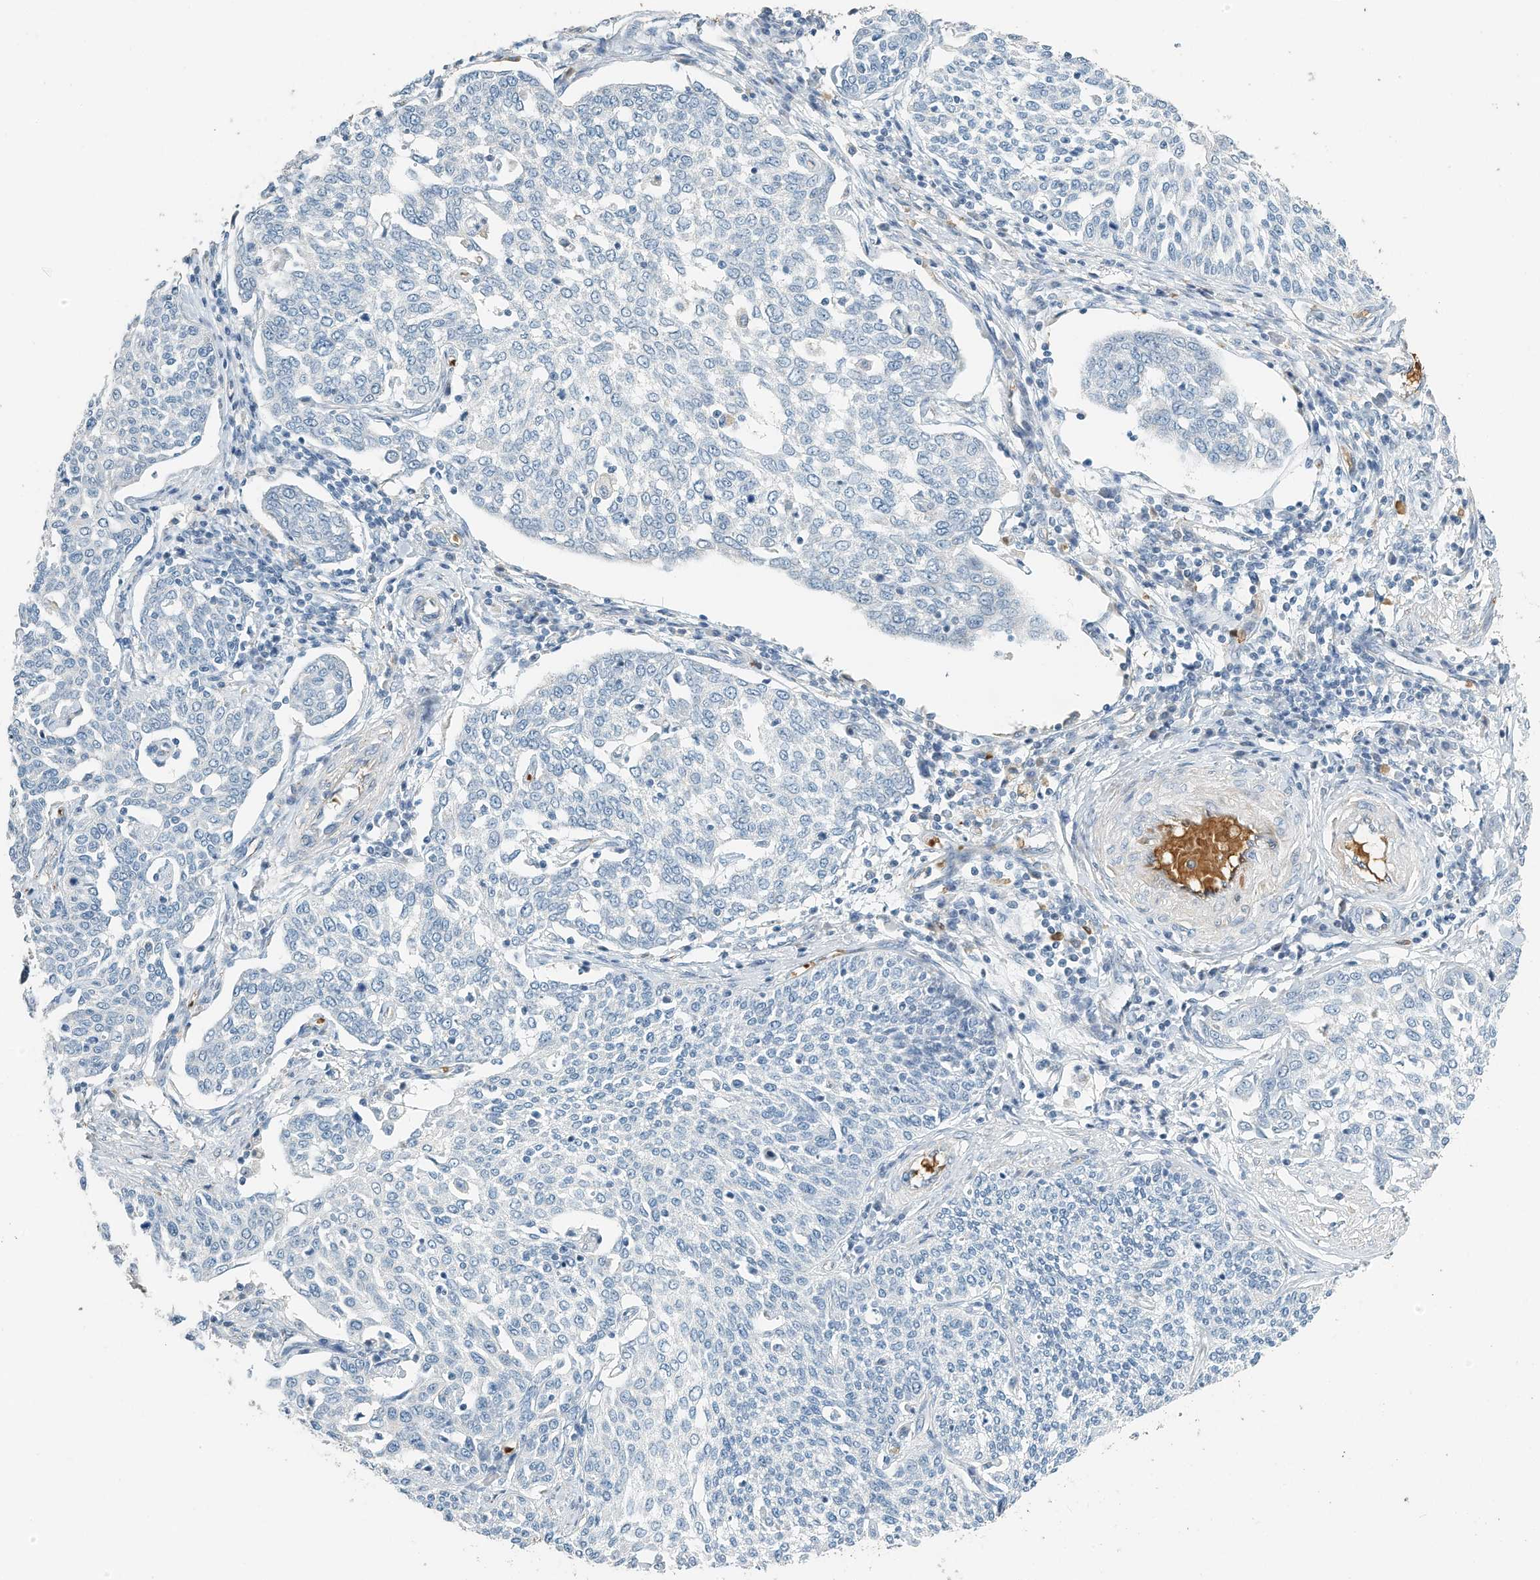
{"staining": {"intensity": "negative", "quantity": "none", "location": "none"}, "tissue": "cervical cancer", "cell_type": "Tumor cells", "image_type": "cancer", "snomed": [{"axis": "morphology", "description": "Squamous cell carcinoma, NOS"}, {"axis": "topography", "description": "Cervix"}], "caption": "This is an IHC photomicrograph of cervical squamous cell carcinoma. There is no positivity in tumor cells.", "gene": "RCAN3", "patient": {"sex": "female", "age": 34}}